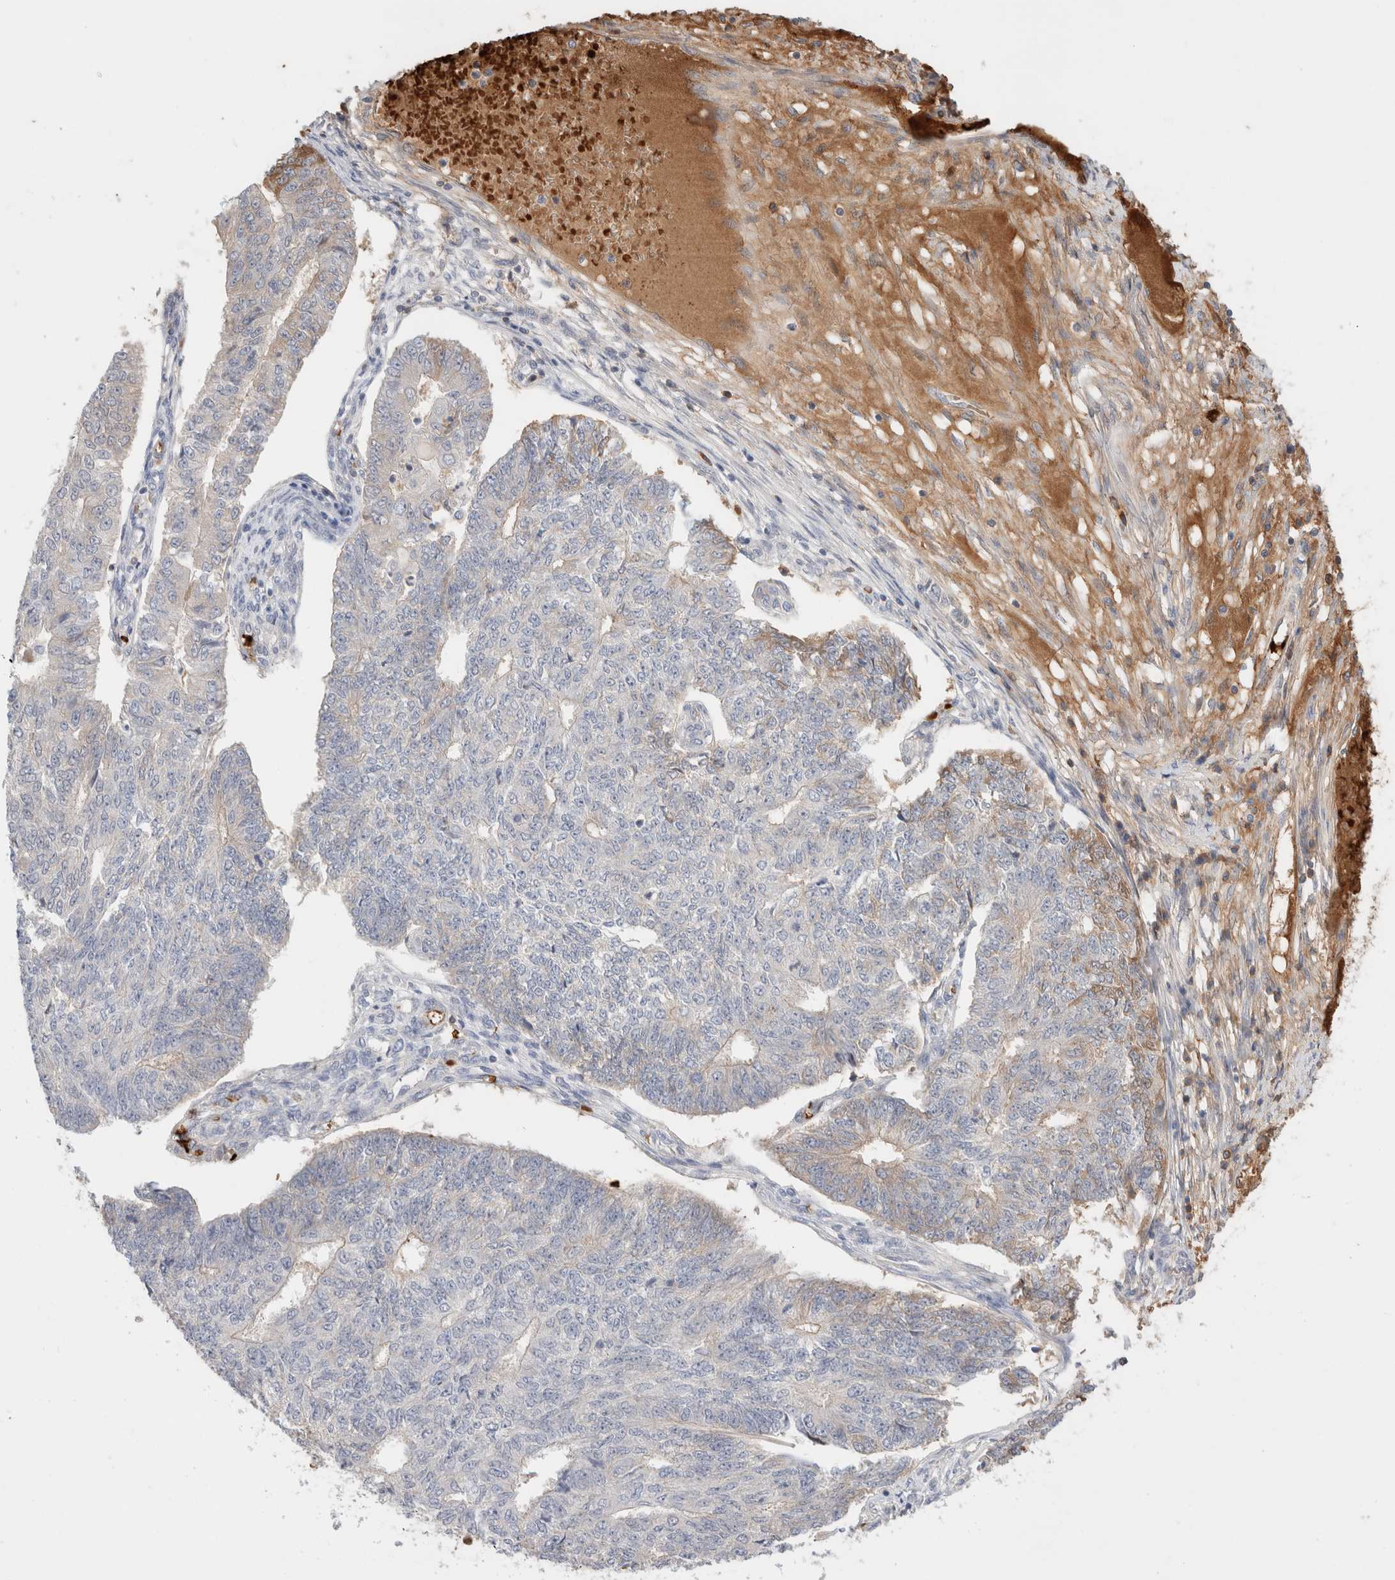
{"staining": {"intensity": "moderate", "quantity": "<25%", "location": "cytoplasmic/membranous"}, "tissue": "endometrial cancer", "cell_type": "Tumor cells", "image_type": "cancer", "snomed": [{"axis": "morphology", "description": "Adenocarcinoma, NOS"}, {"axis": "topography", "description": "Endometrium"}], "caption": "IHC photomicrograph of neoplastic tissue: endometrial cancer stained using immunohistochemistry (IHC) reveals low levels of moderate protein expression localized specifically in the cytoplasmic/membranous of tumor cells, appearing as a cytoplasmic/membranous brown color.", "gene": "MST1", "patient": {"sex": "female", "age": 32}}